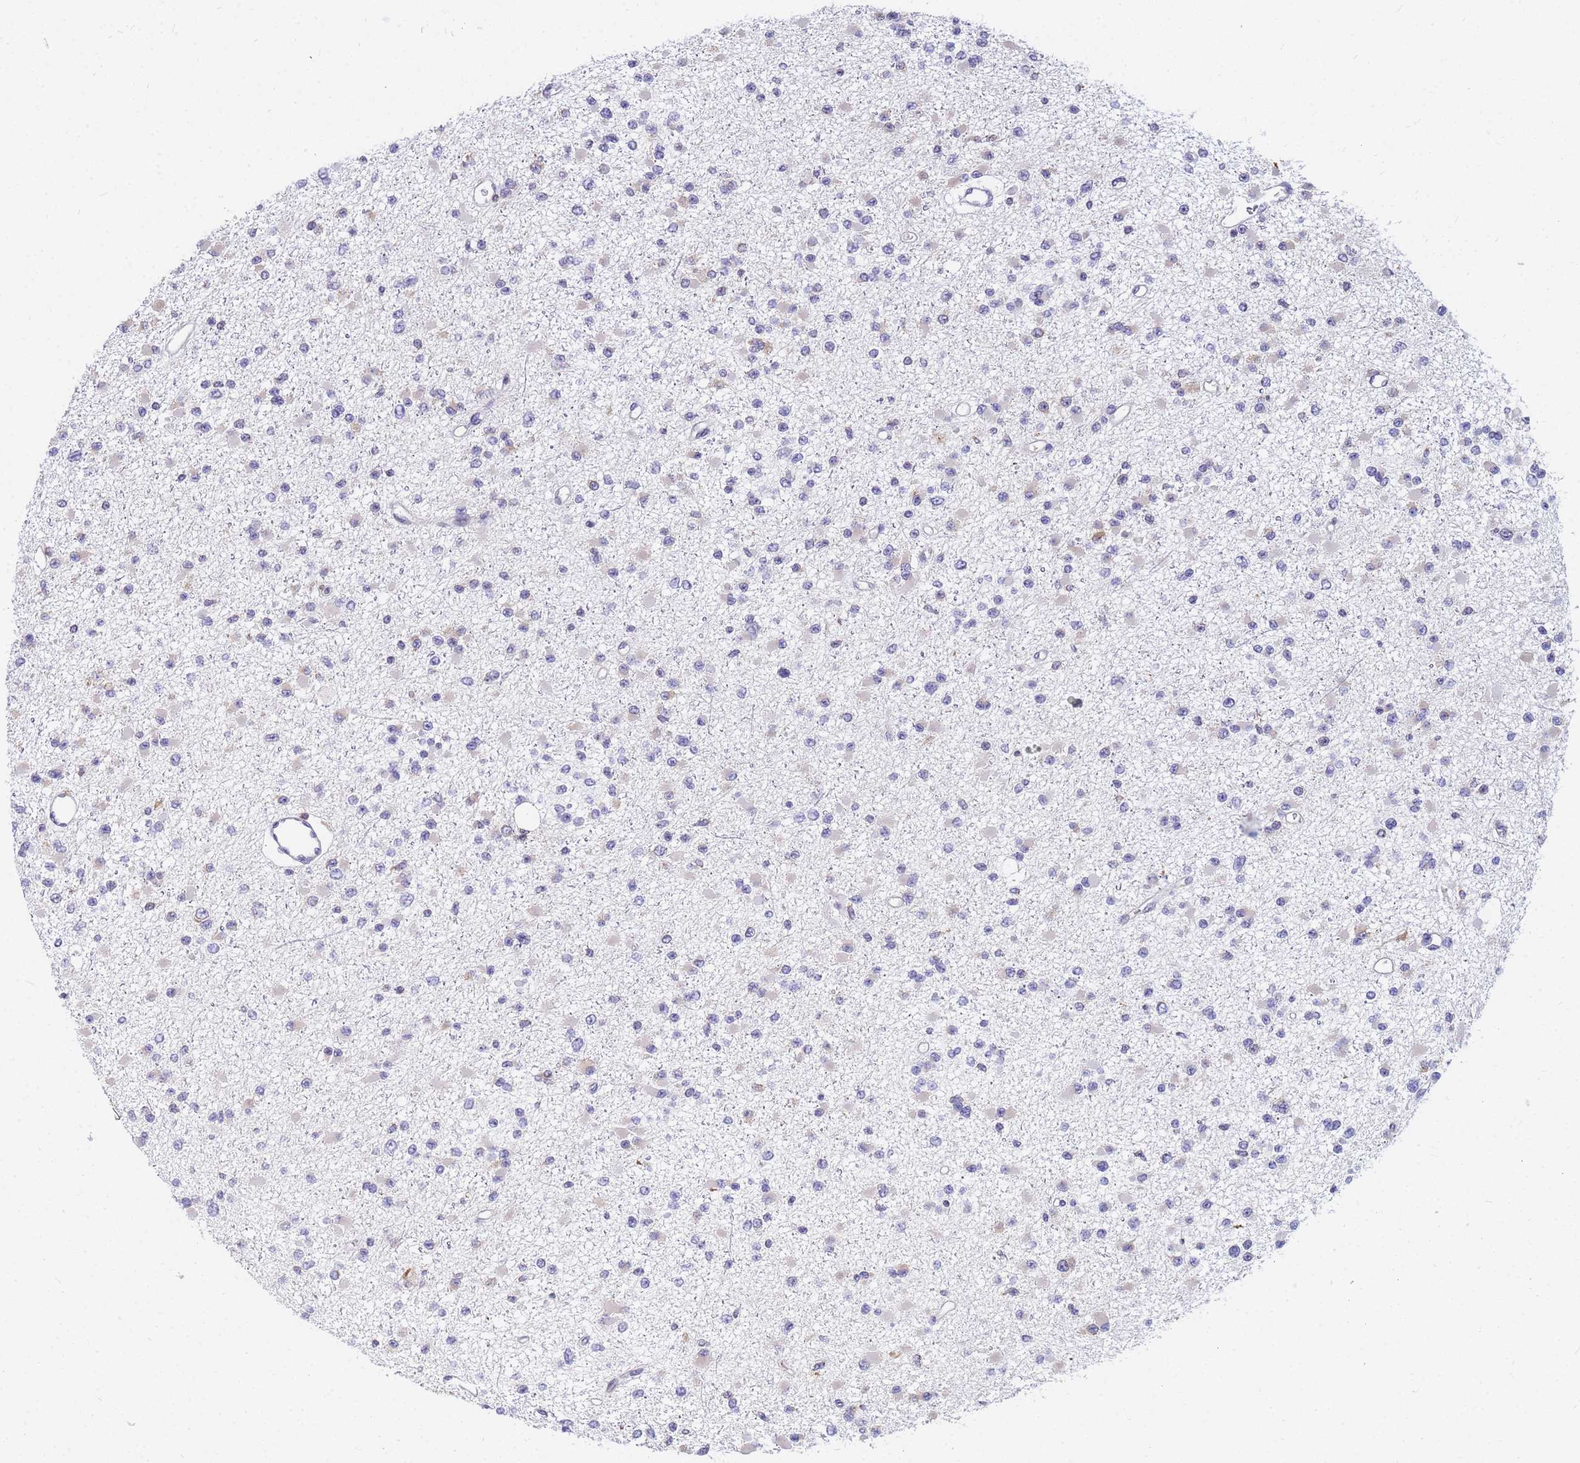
{"staining": {"intensity": "negative", "quantity": "none", "location": "none"}, "tissue": "glioma", "cell_type": "Tumor cells", "image_type": "cancer", "snomed": [{"axis": "morphology", "description": "Glioma, malignant, Low grade"}, {"axis": "topography", "description": "Brain"}], "caption": "The IHC histopathology image has no significant staining in tumor cells of malignant low-grade glioma tissue.", "gene": "SSR4", "patient": {"sex": "female", "age": 22}}